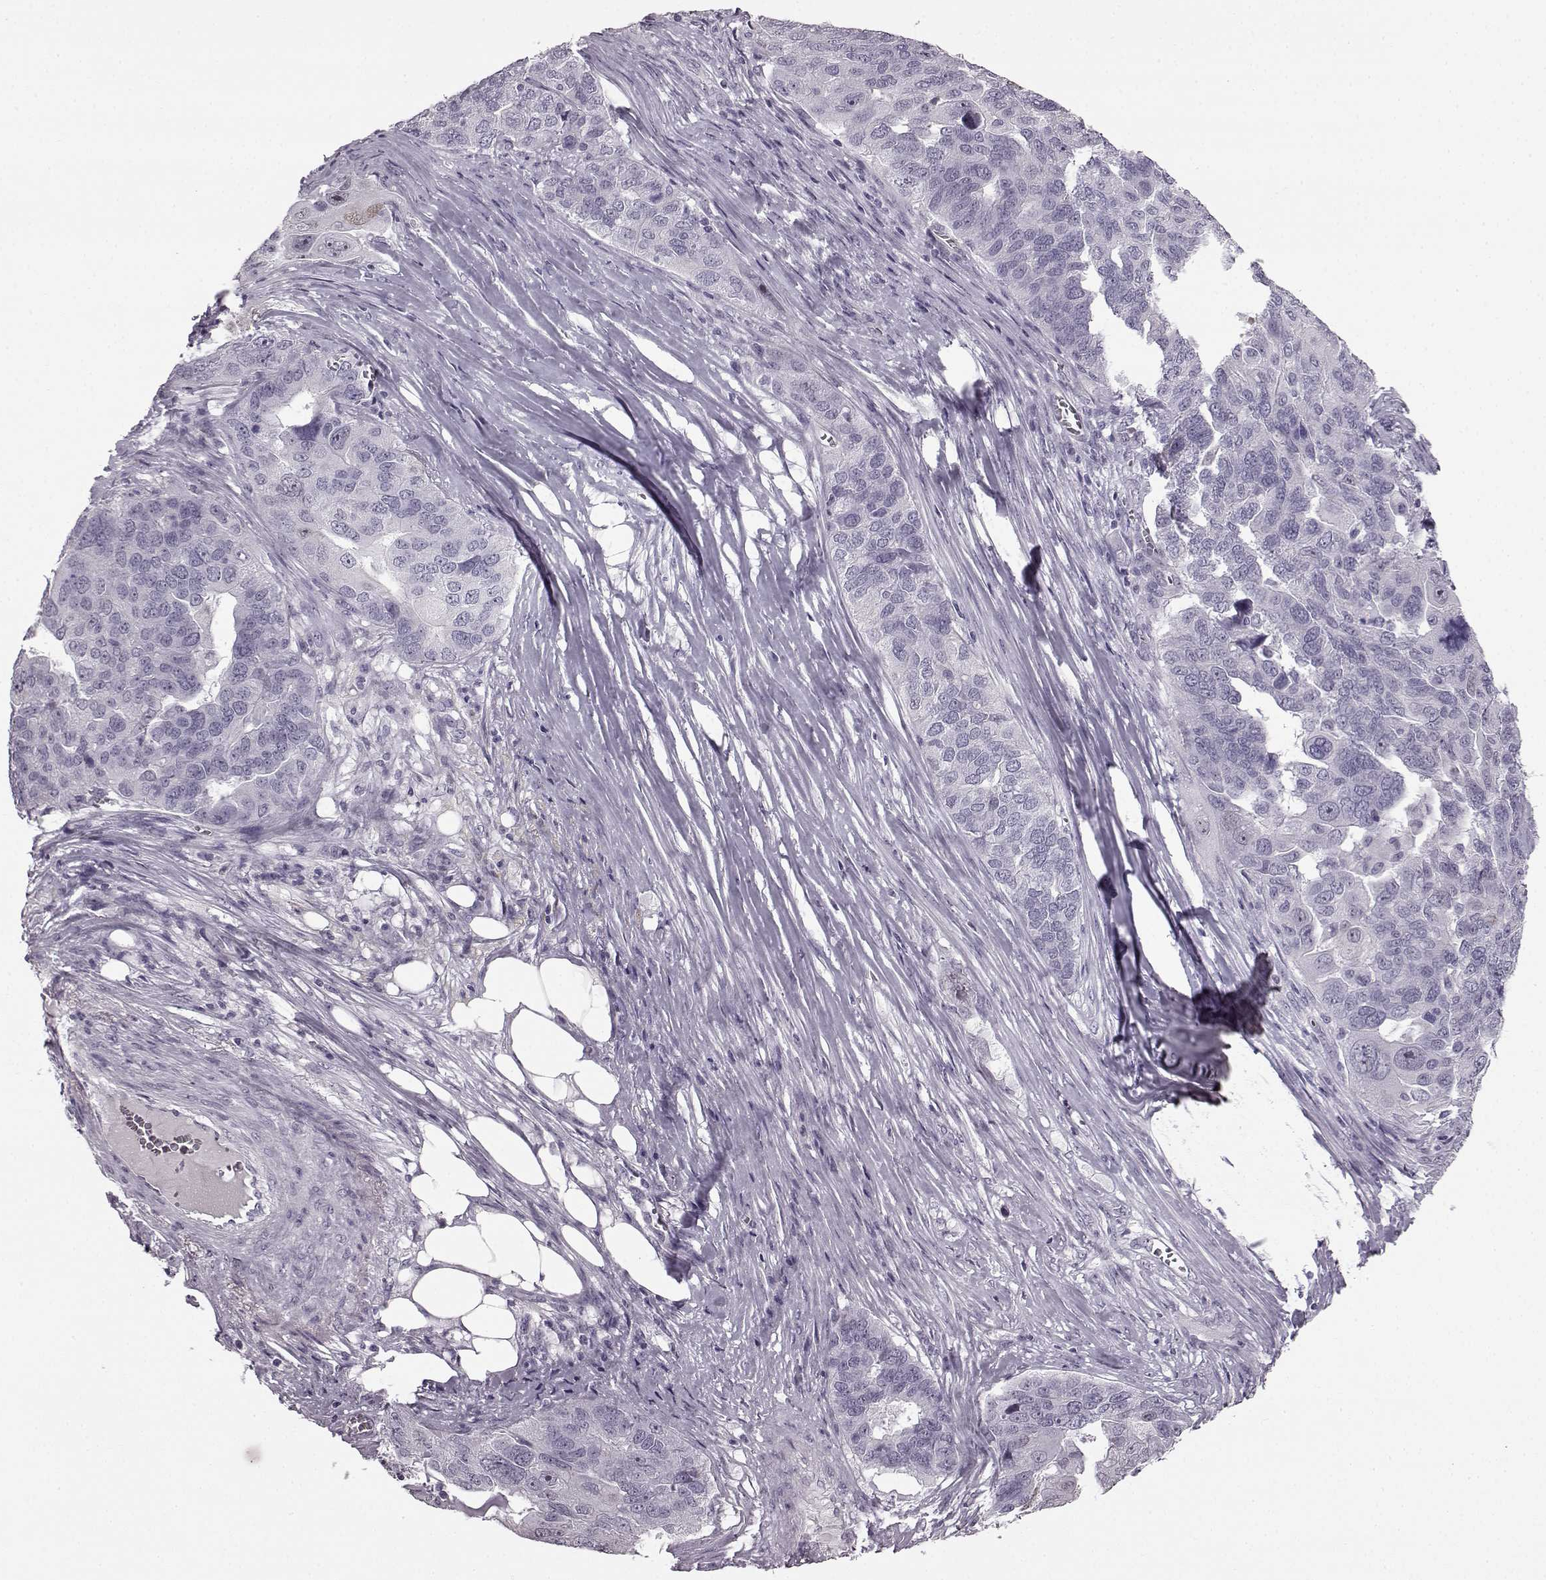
{"staining": {"intensity": "negative", "quantity": "none", "location": "none"}, "tissue": "ovarian cancer", "cell_type": "Tumor cells", "image_type": "cancer", "snomed": [{"axis": "morphology", "description": "Carcinoma, endometroid"}, {"axis": "topography", "description": "Soft tissue"}, {"axis": "topography", "description": "Ovary"}], "caption": "Tumor cells show no significant staining in ovarian cancer (endometroid carcinoma).", "gene": "PRPH2", "patient": {"sex": "female", "age": 52}}